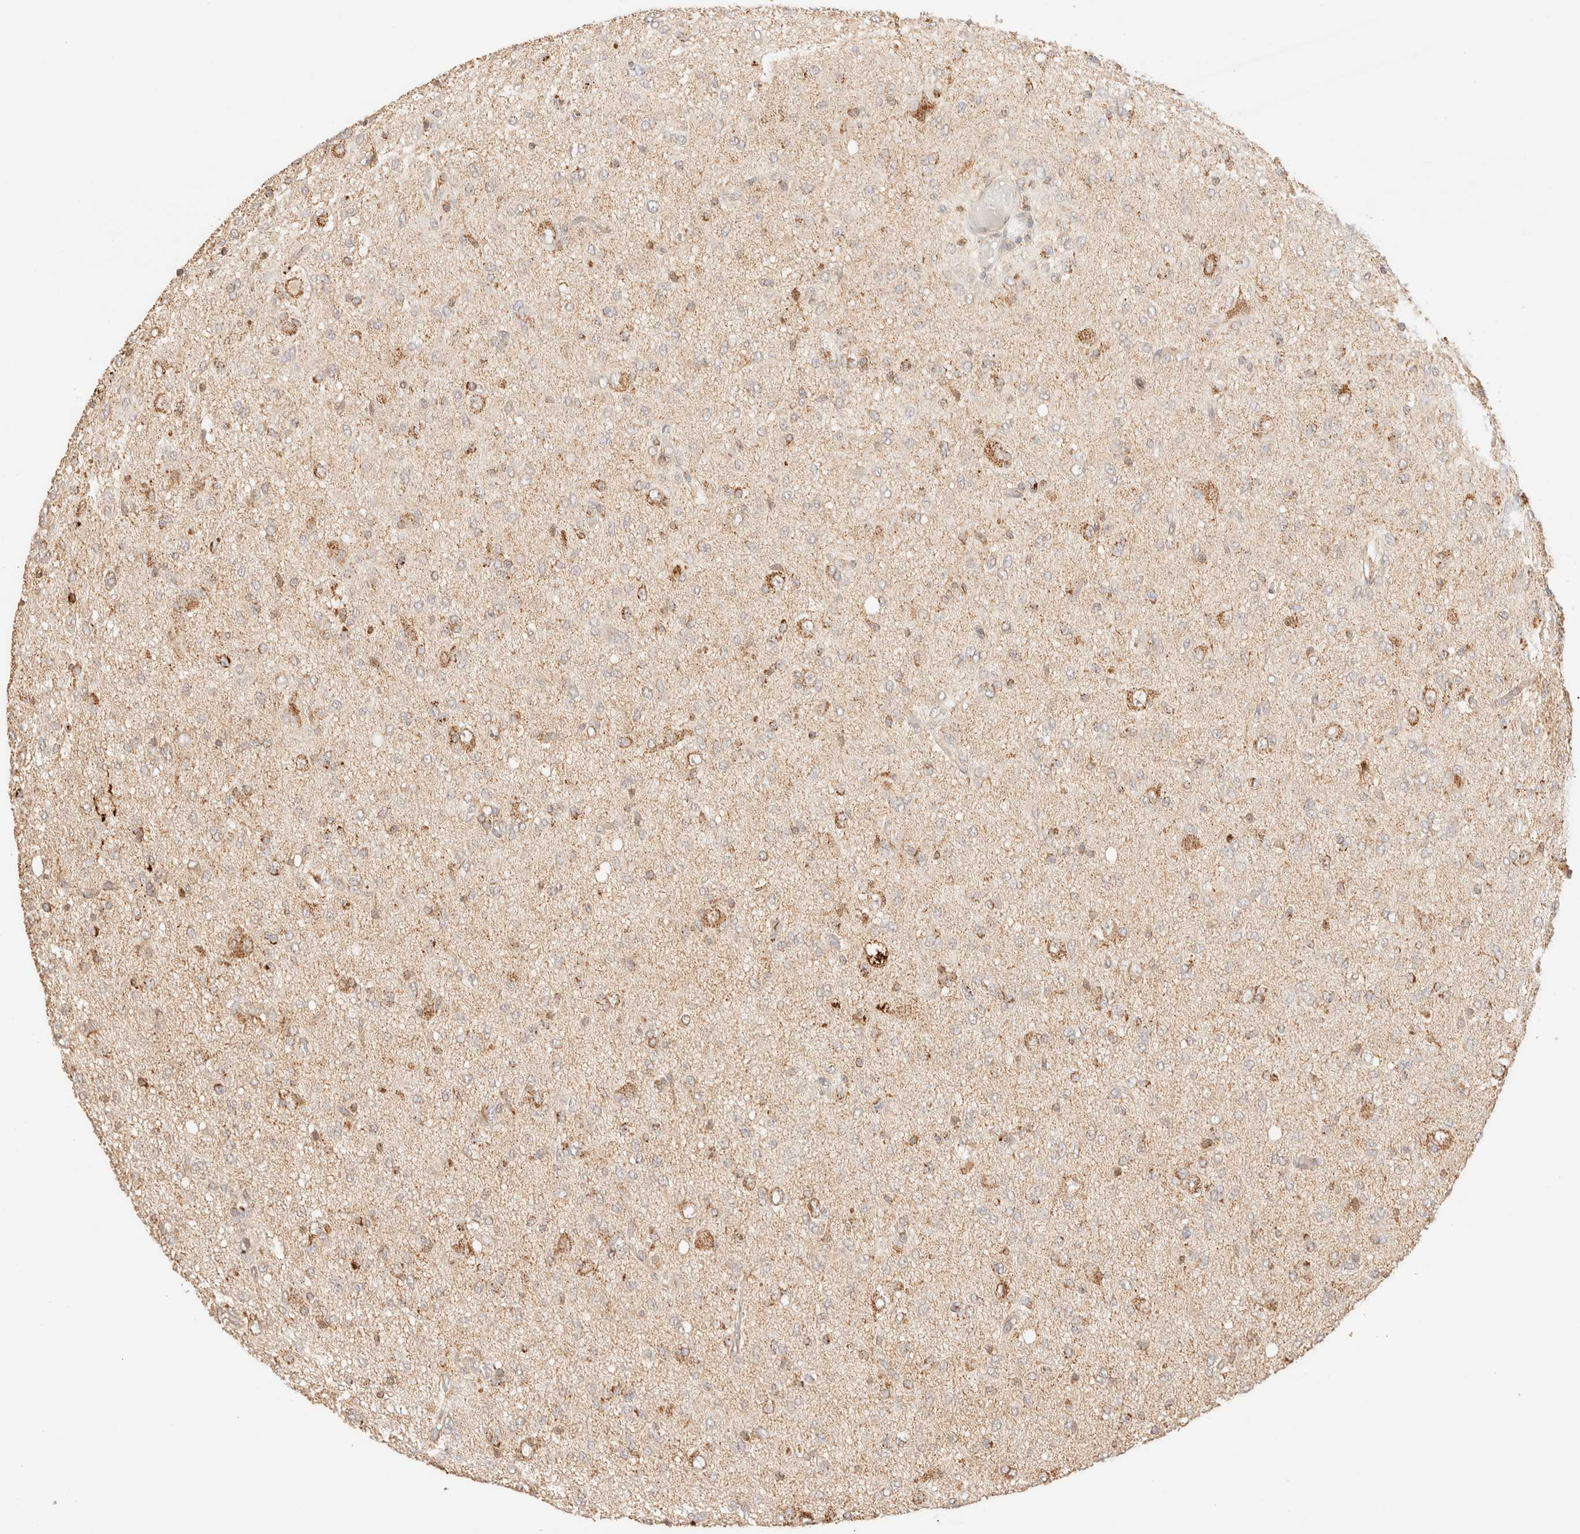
{"staining": {"intensity": "weak", "quantity": "<25%", "location": "cytoplasmic/membranous"}, "tissue": "glioma", "cell_type": "Tumor cells", "image_type": "cancer", "snomed": [{"axis": "morphology", "description": "Glioma, malignant, High grade"}, {"axis": "topography", "description": "Brain"}], "caption": "This is a histopathology image of immunohistochemistry staining of malignant glioma (high-grade), which shows no positivity in tumor cells.", "gene": "TACO1", "patient": {"sex": "female", "age": 59}}